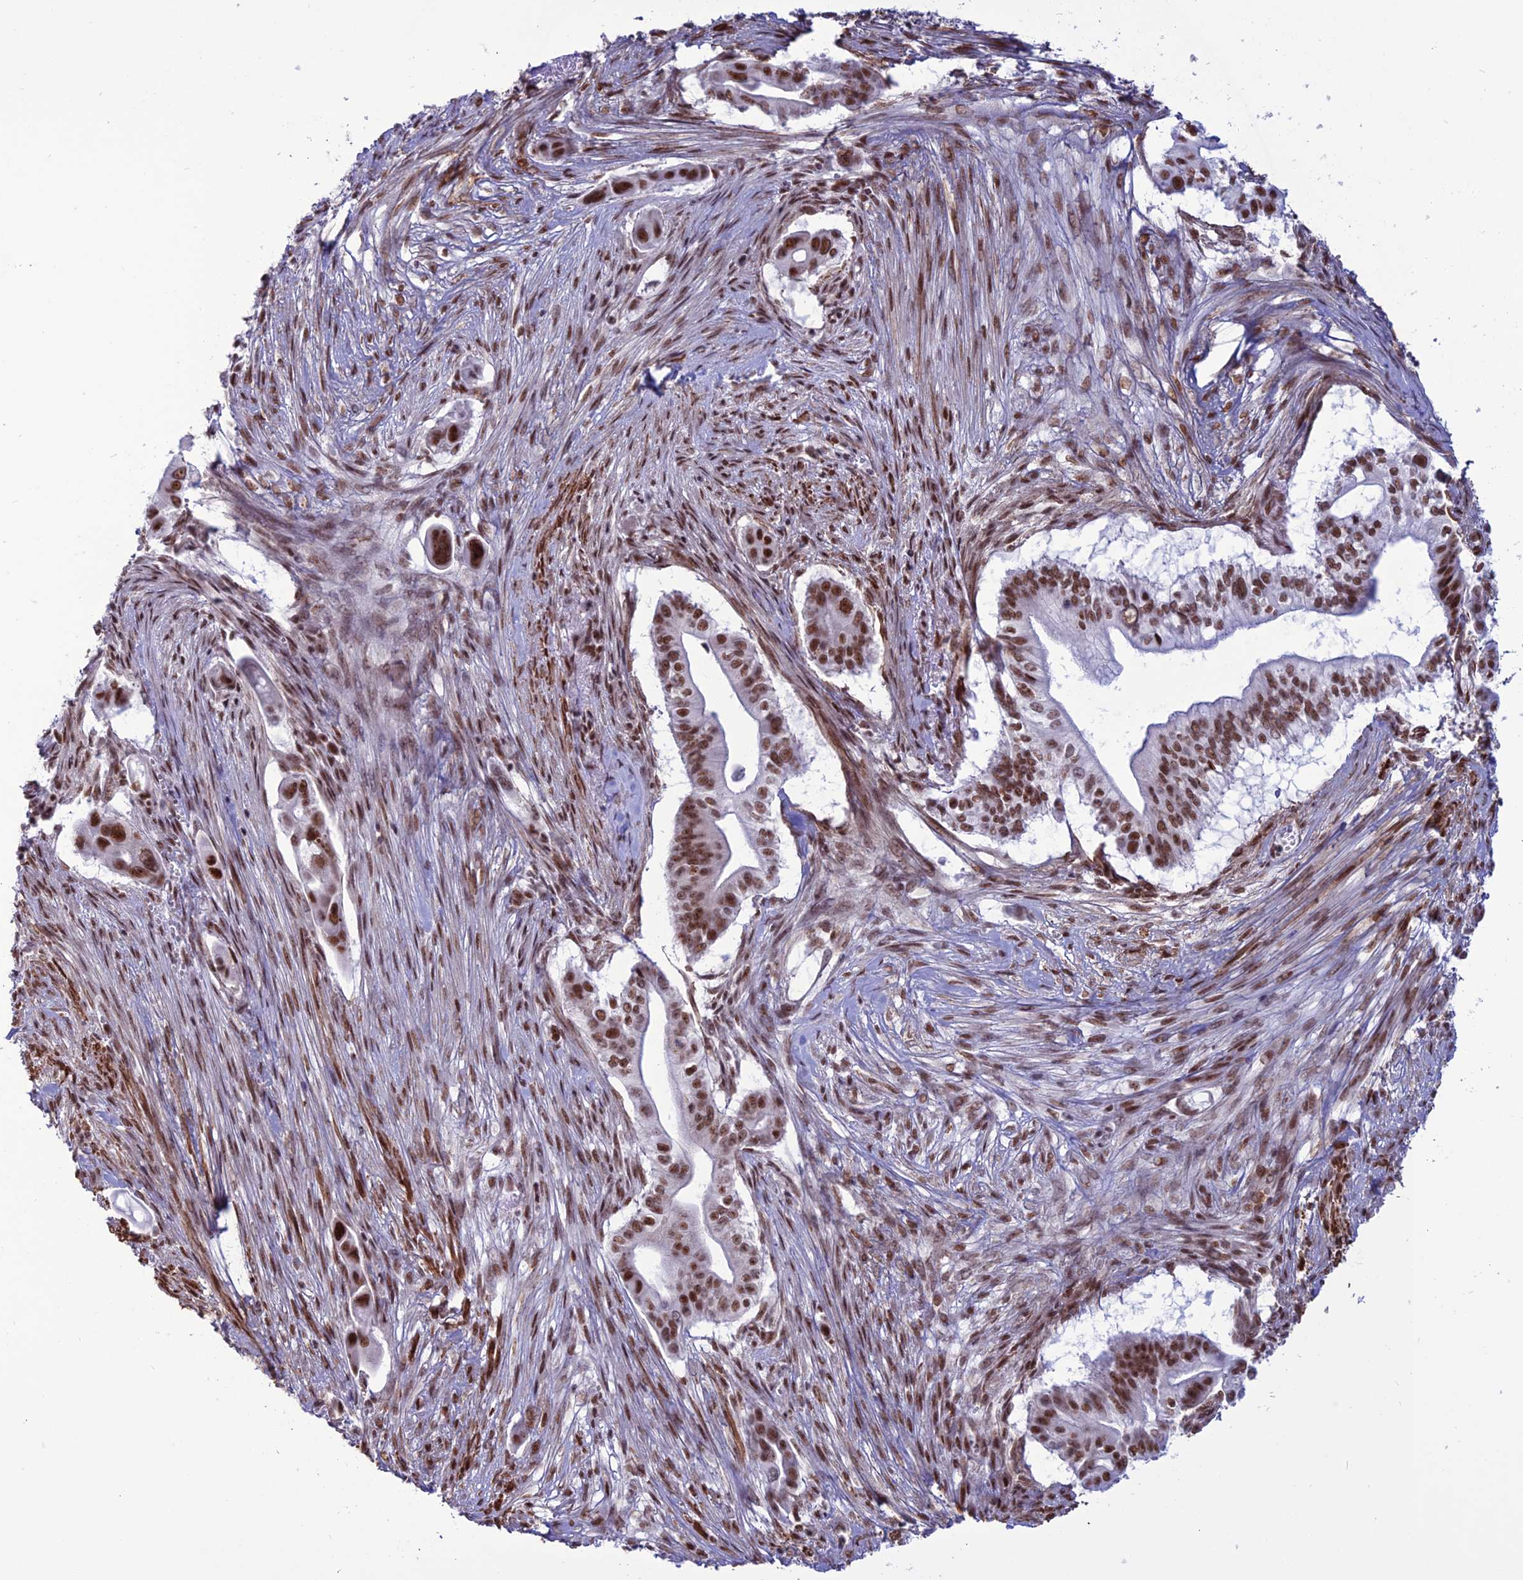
{"staining": {"intensity": "strong", "quantity": ">75%", "location": "nuclear"}, "tissue": "pancreatic cancer", "cell_type": "Tumor cells", "image_type": "cancer", "snomed": [{"axis": "morphology", "description": "Adenocarcinoma, NOS"}, {"axis": "topography", "description": "Pancreas"}], "caption": "The image reveals immunohistochemical staining of adenocarcinoma (pancreatic). There is strong nuclear expression is appreciated in approximately >75% of tumor cells. The staining was performed using DAB, with brown indicating positive protein expression. Nuclei are stained blue with hematoxylin.", "gene": "U2AF1", "patient": {"sex": "male", "age": 68}}